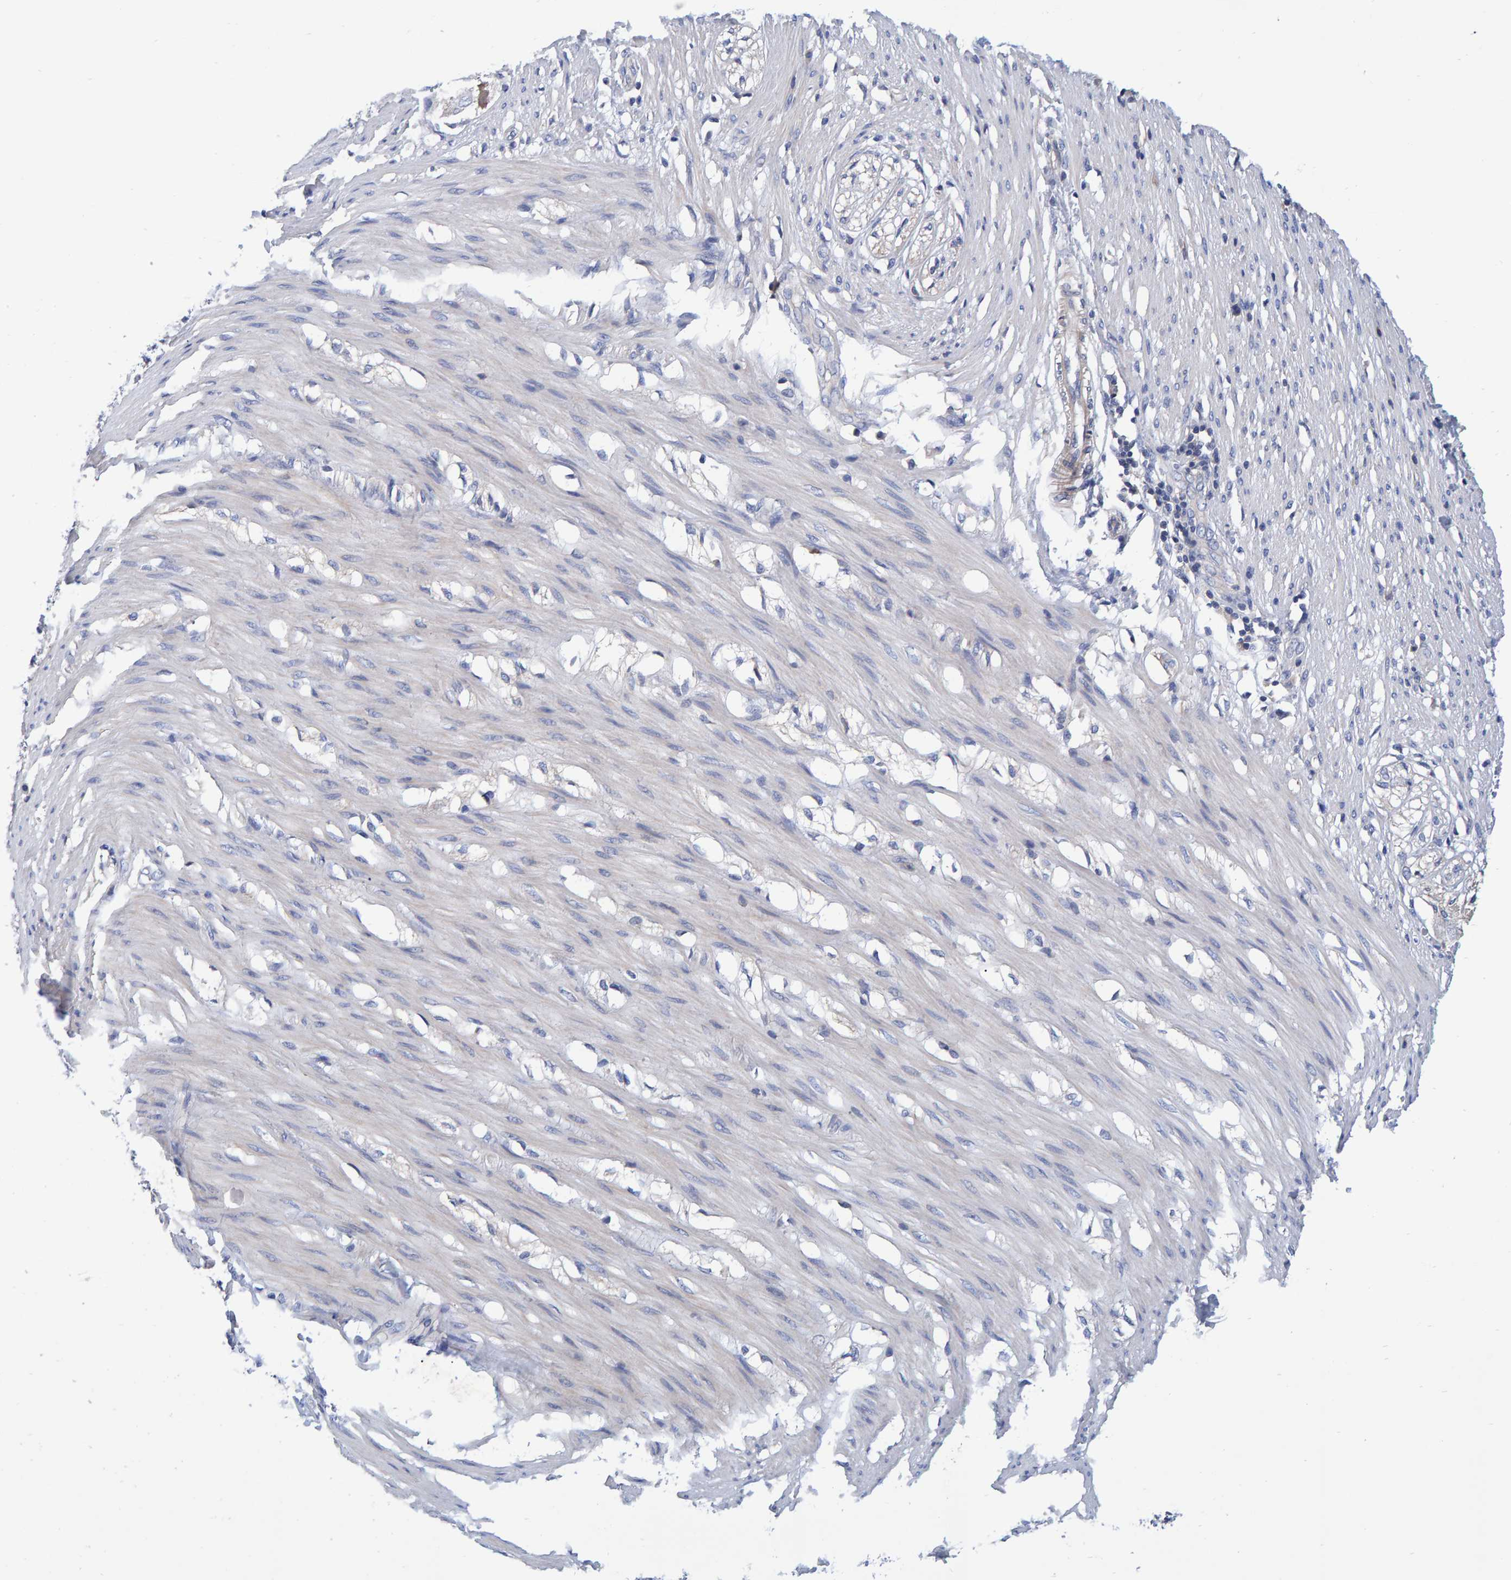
{"staining": {"intensity": "negative", "quantity": "none", "location": "none"}, "tissue": "smooth muscle", "cell_type": "Smooth muscle cells", "image_type": "normal", "snomed": [{"axis": "morphology", "description": "Normal tissue, NOS"}, {"axis": "morphology", "description": "Adenocarcinoma, NOS"}, {"axis": "topography", "description": "Smooth muscle"}, {"axis": "topography", "description": "Colon"}], "caption": "The histopathology image shows no significant positivity in smooth muscle cells of smooth muscle. (DAB IHC with hematoxylin counter stain).", "gene": "EFR3A", "patient": {"sex": "male", "age": 14}}